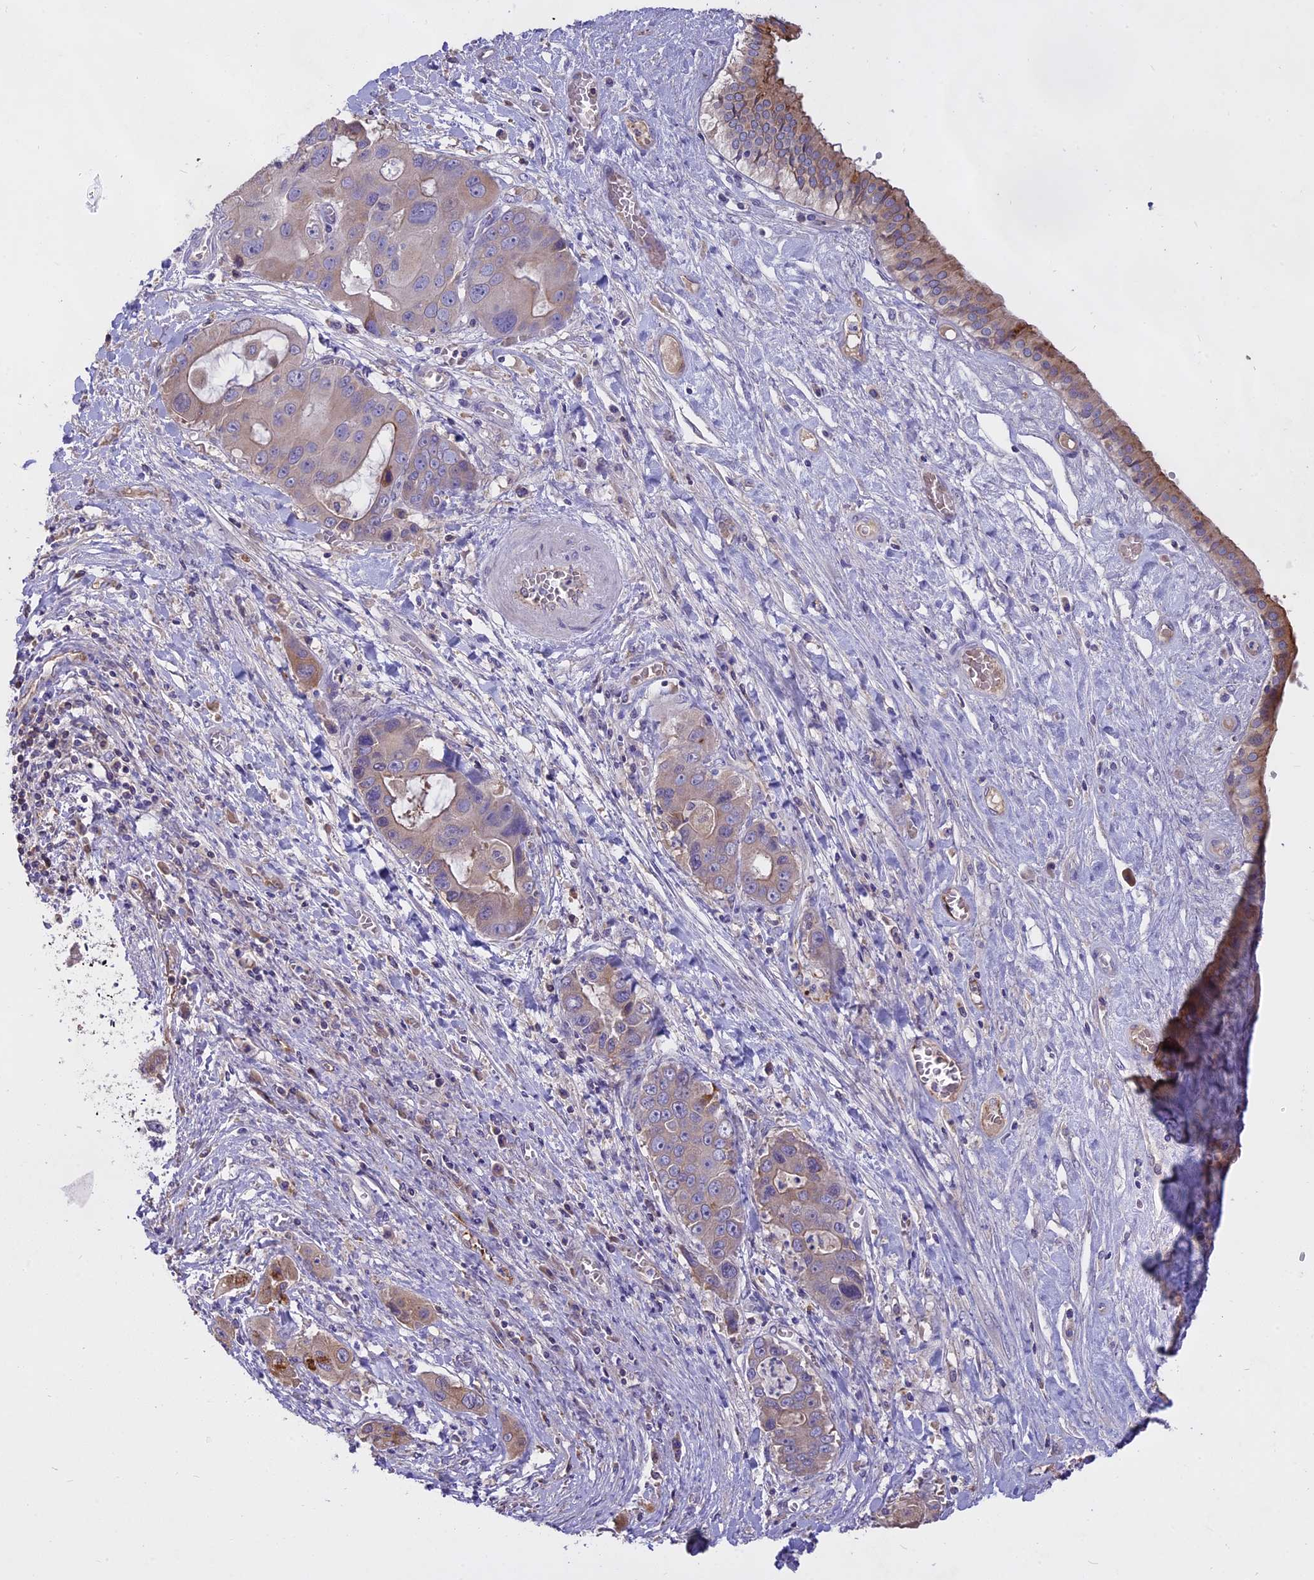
{"staining": {"intensity": "weak", "quantity": "<25%", "location": "cytoplasmic/membranous"}, "tissue": "liver cancer", "cell_type": "Tumor cells", "image_type": "cancer", "snomed": [{"axis": "morphology", "description": "Cholangiocarcinoma"}, {"axis": "topography", "description": "Liver"}], "caption": "A histopathology image of human liver cancer is negative for staining in tumor cells.", "gene": "WFDC2", "patient": {"sex": "male", "age": 67}}